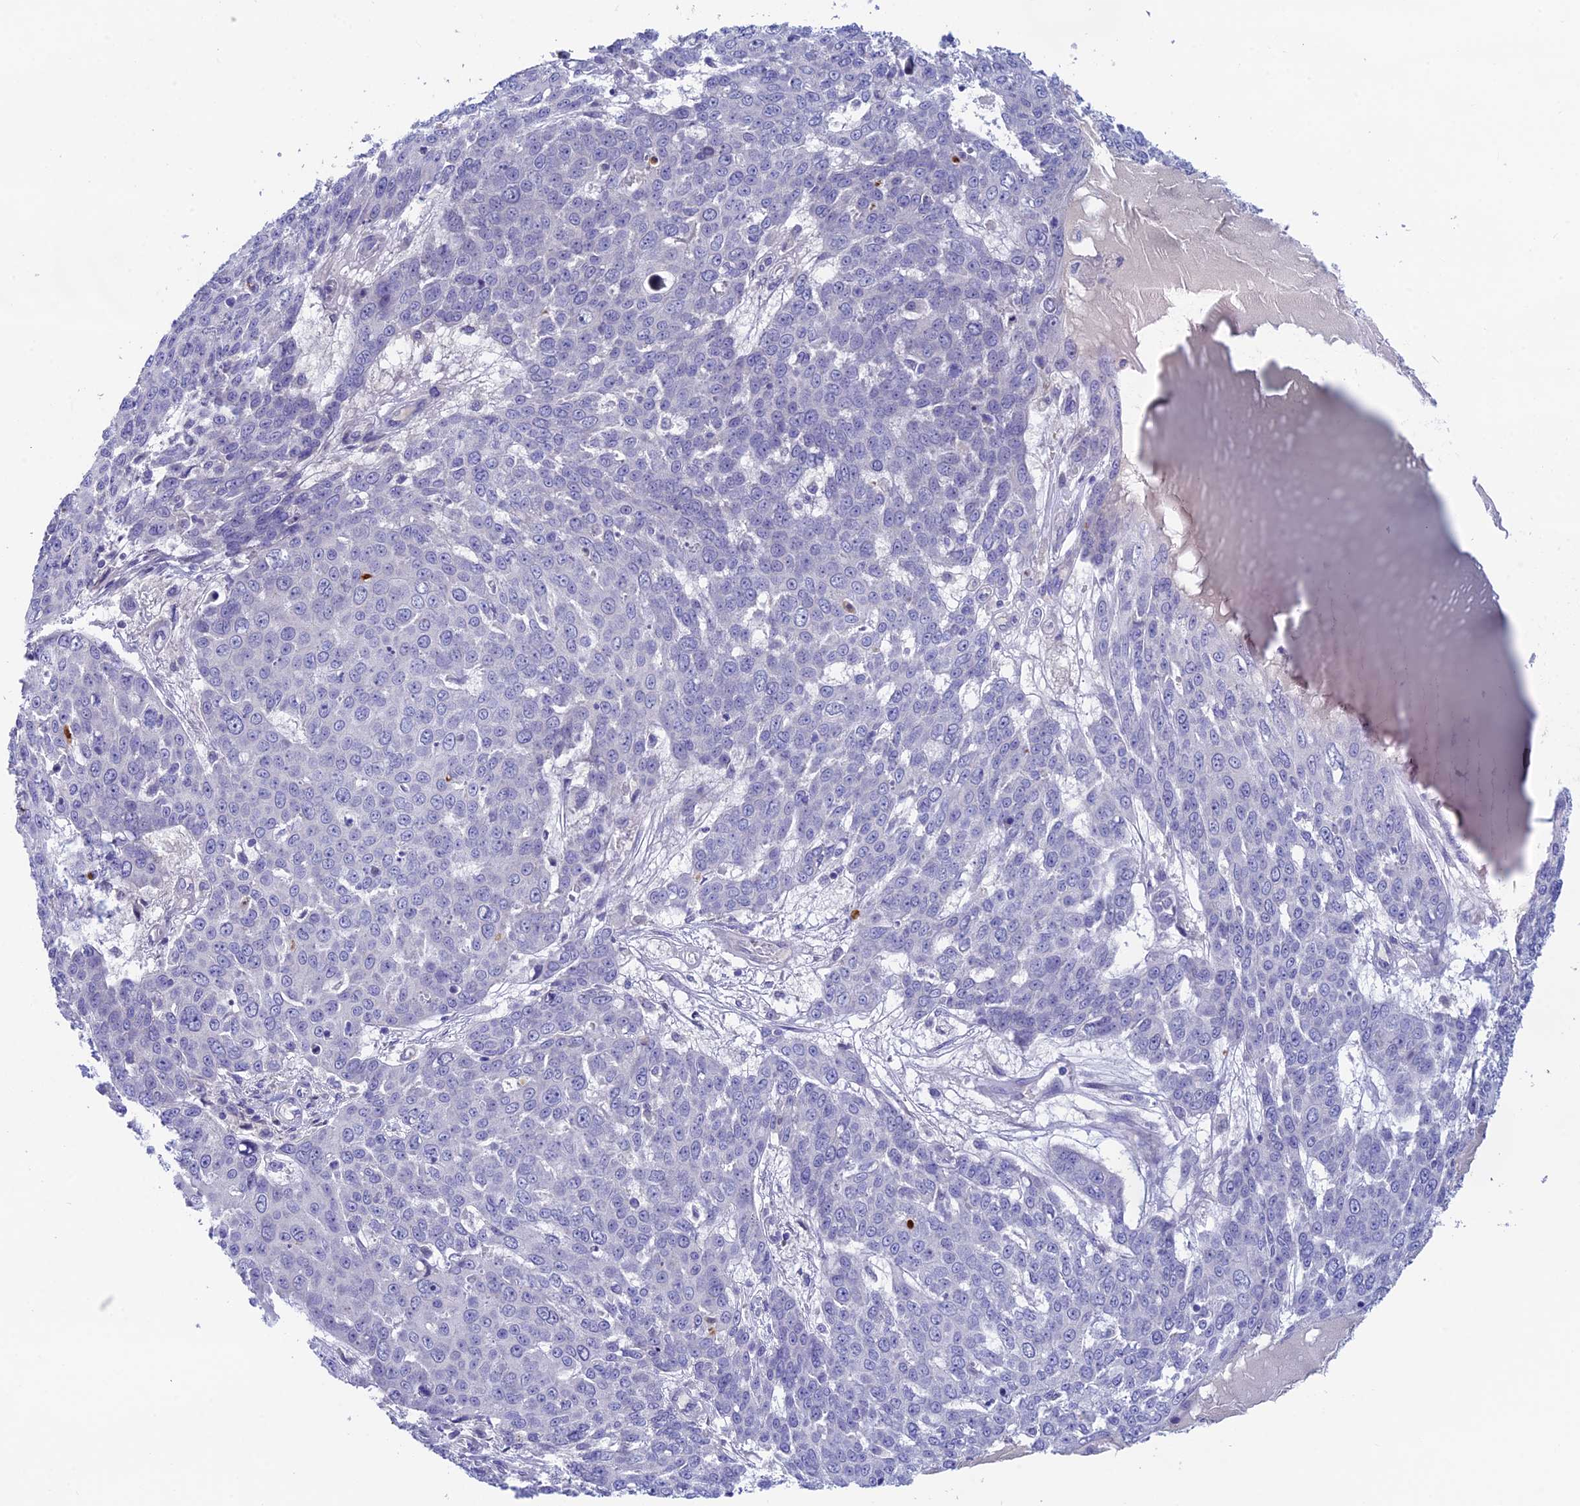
{"staining": {"intensity": "negative", "quantity": "none", "location": "none"}, "tissue": "skin cancer", "cell_type": "Tumor cells", "image_type": "cancer", "snomed": [{"axis": "morphology", "description": "Squamous cell carcinoma, NOS"}, {"axis": "topography", "description": "Skin"}], "caption": "Immunohistochemistry histopathology image of squamous cell carcinoma (skin) stained for a protein (brown), which shows no staining in tumor cells.", "gene": "XPO7", "patient": {"sex": "male", "age": 71}}